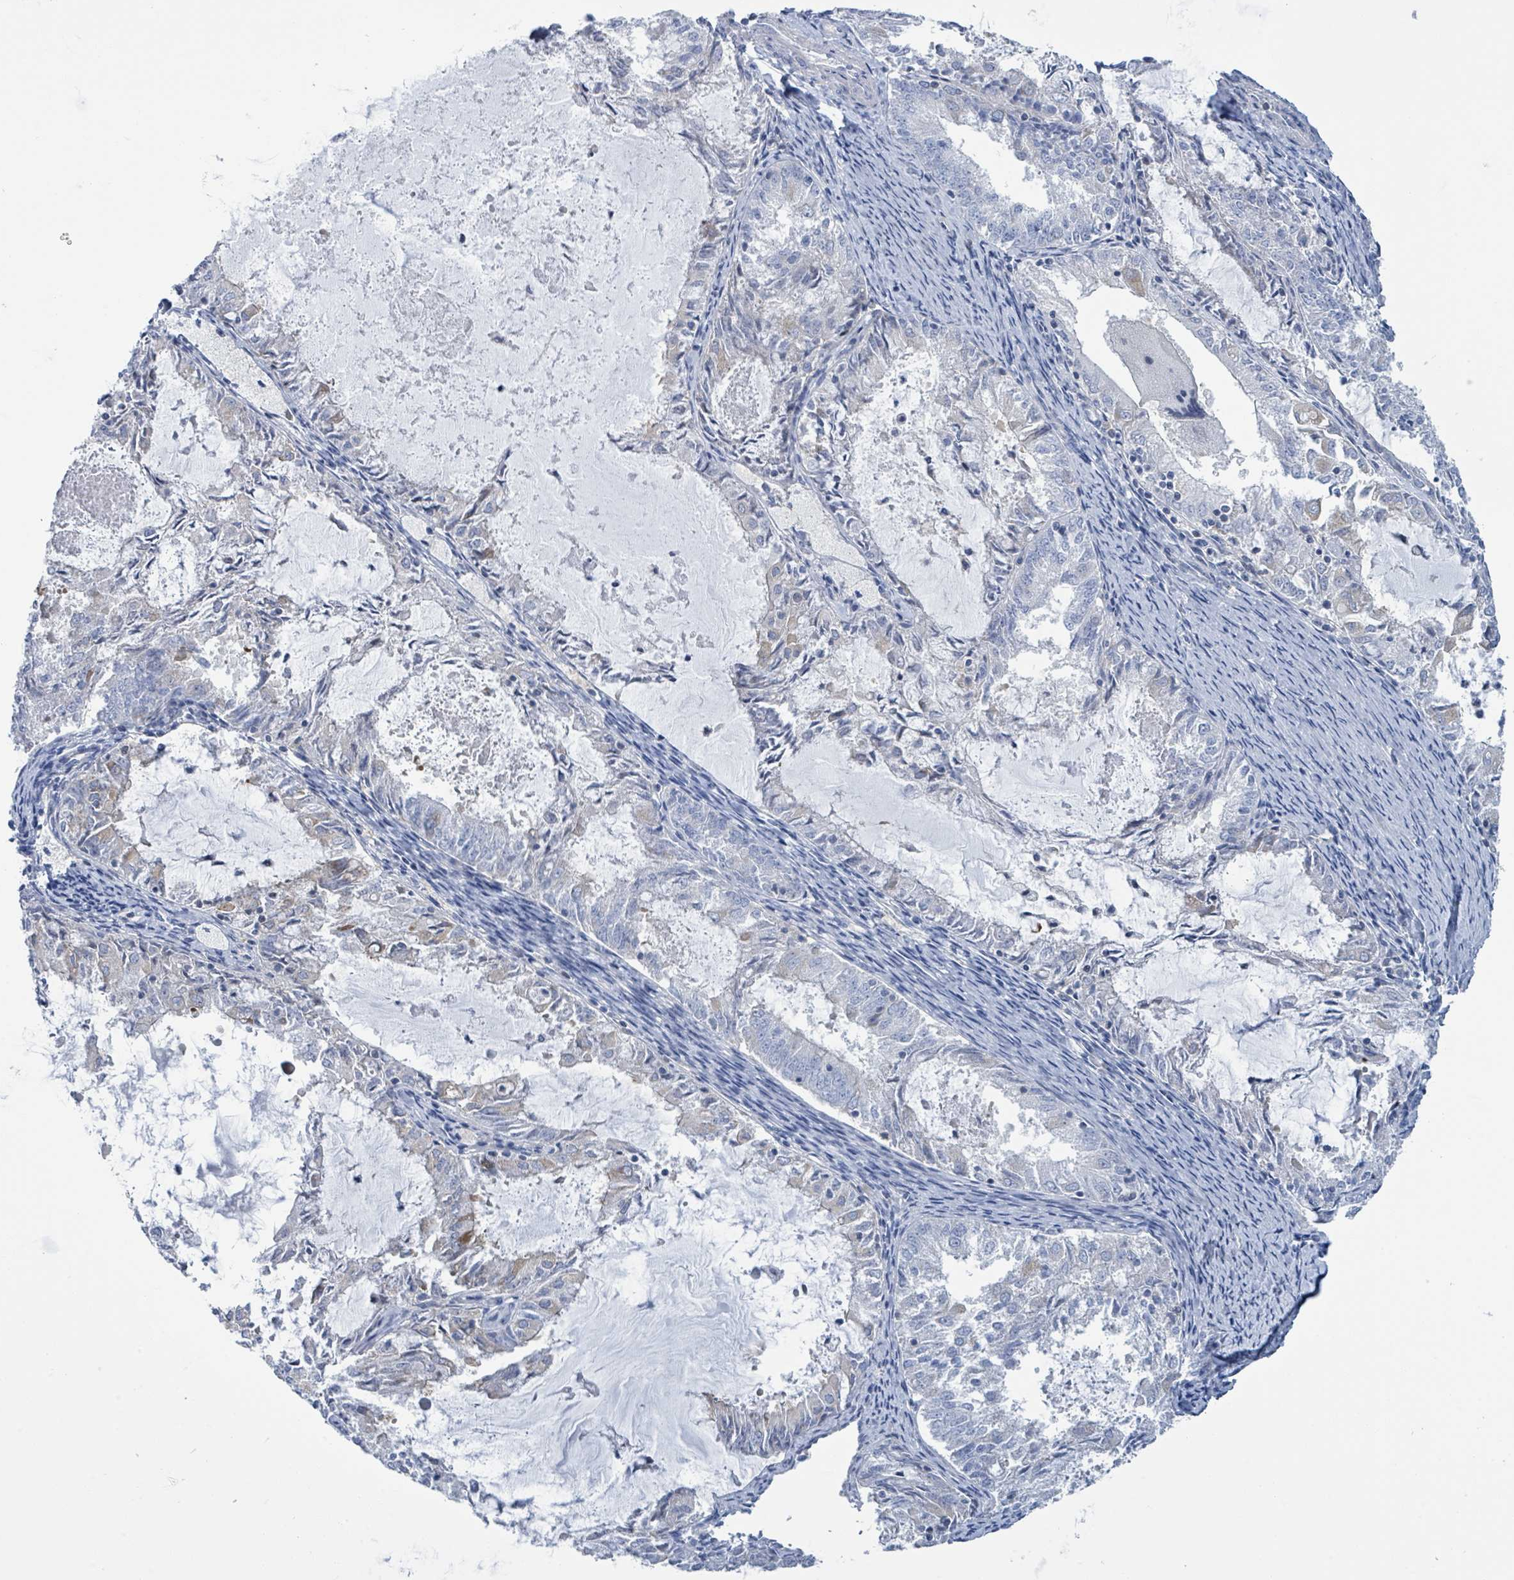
{"staining": {"intensity": "negative", "quantity": "none", "location": "none"}, "tissue": "endometrial cancer", "cell_type": "Tumor cells", "image_type": "cancer", "snomed": [{"axis": "morphology", "description": "Adenocarcinoma, NOS"}, {"axis": "topography", "description": "Endometrium"}], "caption": "A high-resolution micrograph shows IHC staining of endometrial cancer (adenocarcinoma), which displays no significant positivity in tumor cells.", "gene": "DGKZ", "patient": {"sex": "female", "age": 57}}